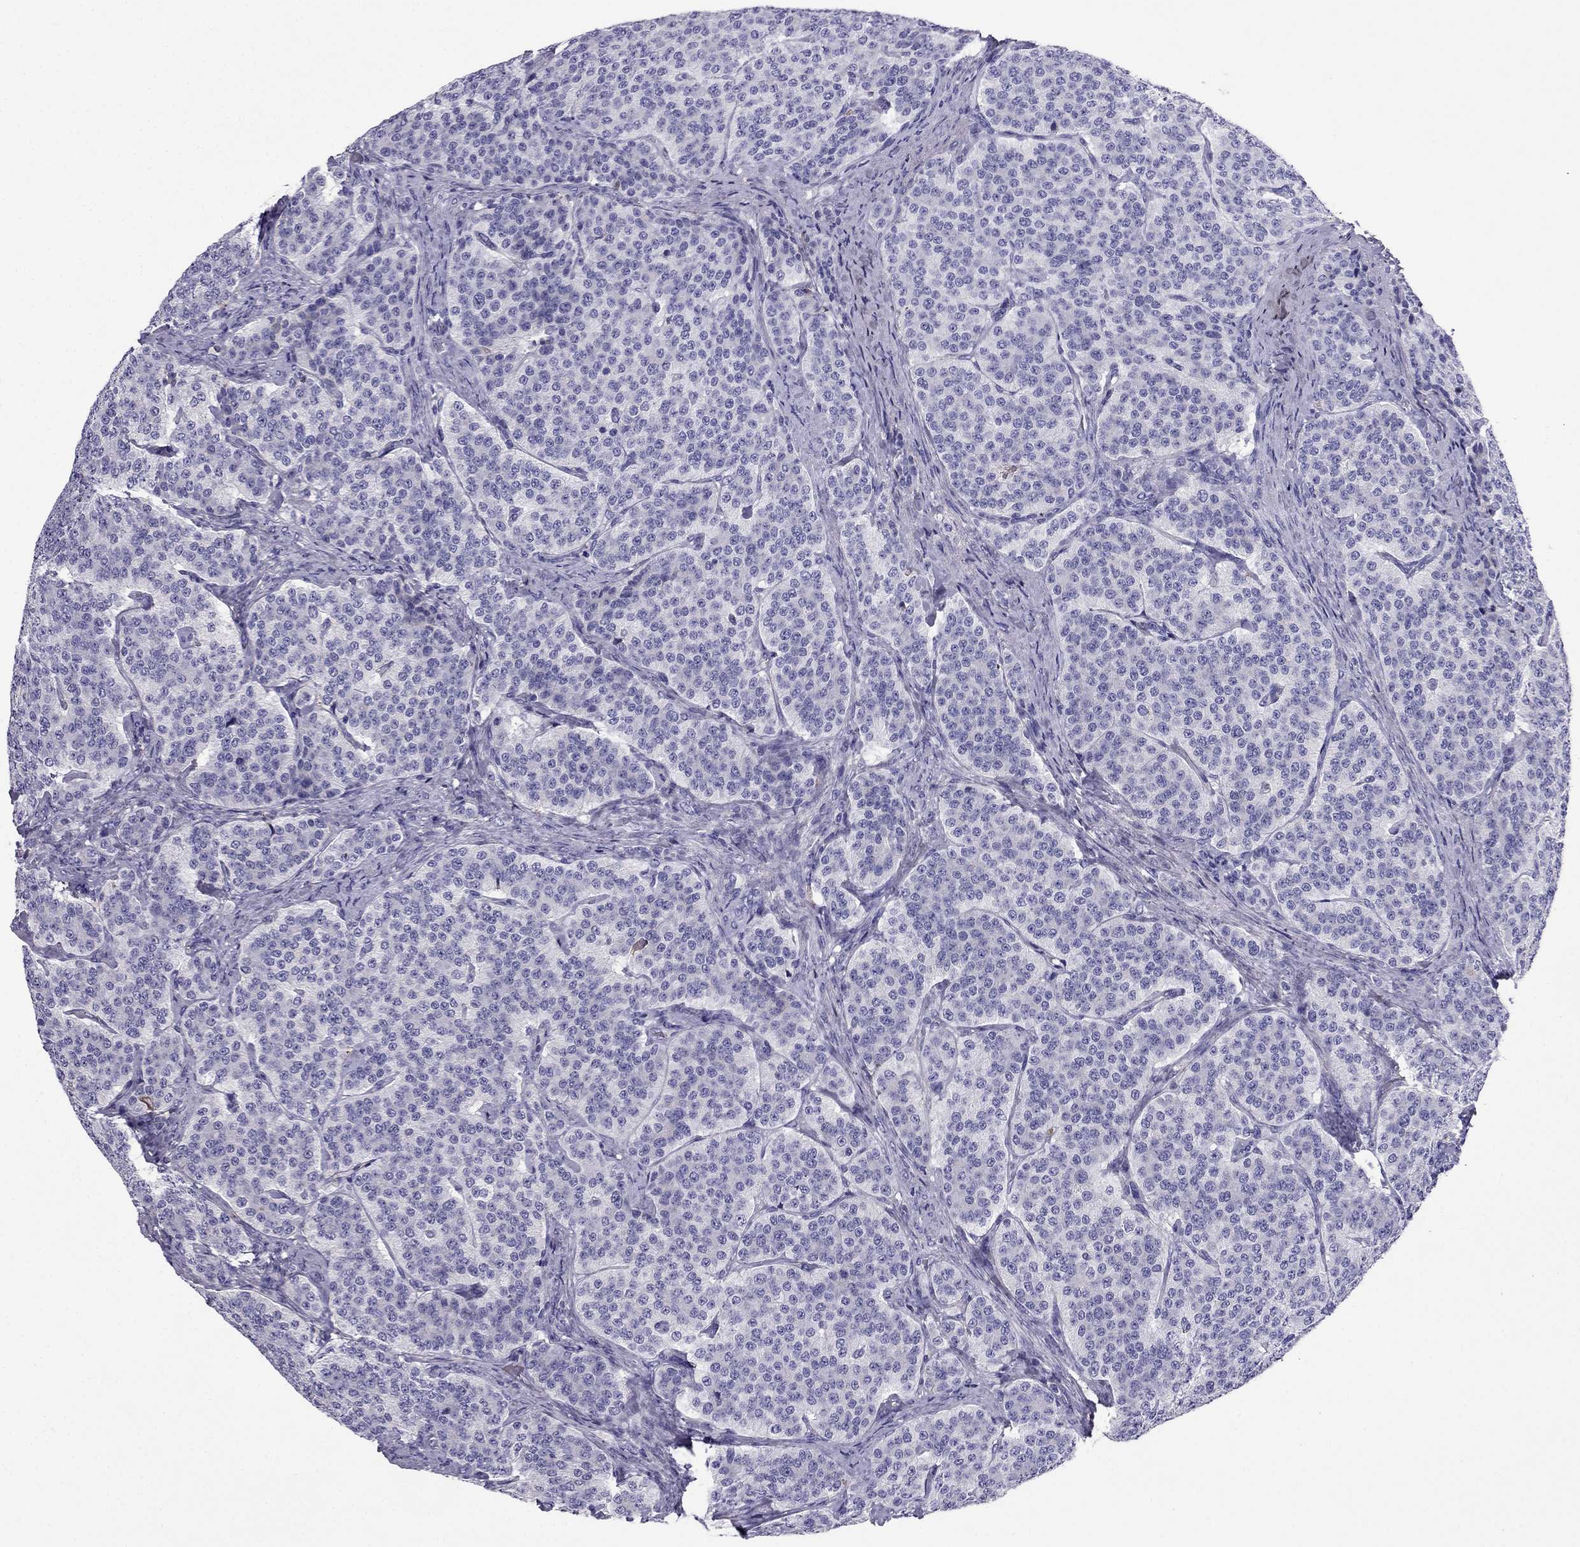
{"staining": {"intensity": "negative", "quantity": "none", "location": "none"}, "tissue": "carcinoid", "cell_type": "Tumor cells", "image_type": "cancer", "snomed": [{"axis": "morphology", "description": "Carcinoid, malignant, NOS"}, {"axis": "topography", "description": "Small intestine"}], "caption": "This is a micrograph of immunohistochemistry staining of malignant carcinoid, which shows no expression in tumor cells. (DAB immunohistochemistry visualized using brightfield microscopy, high magnification).", "gene": "TBC1D21", "patient": {"sex": "female", "age": 58}}